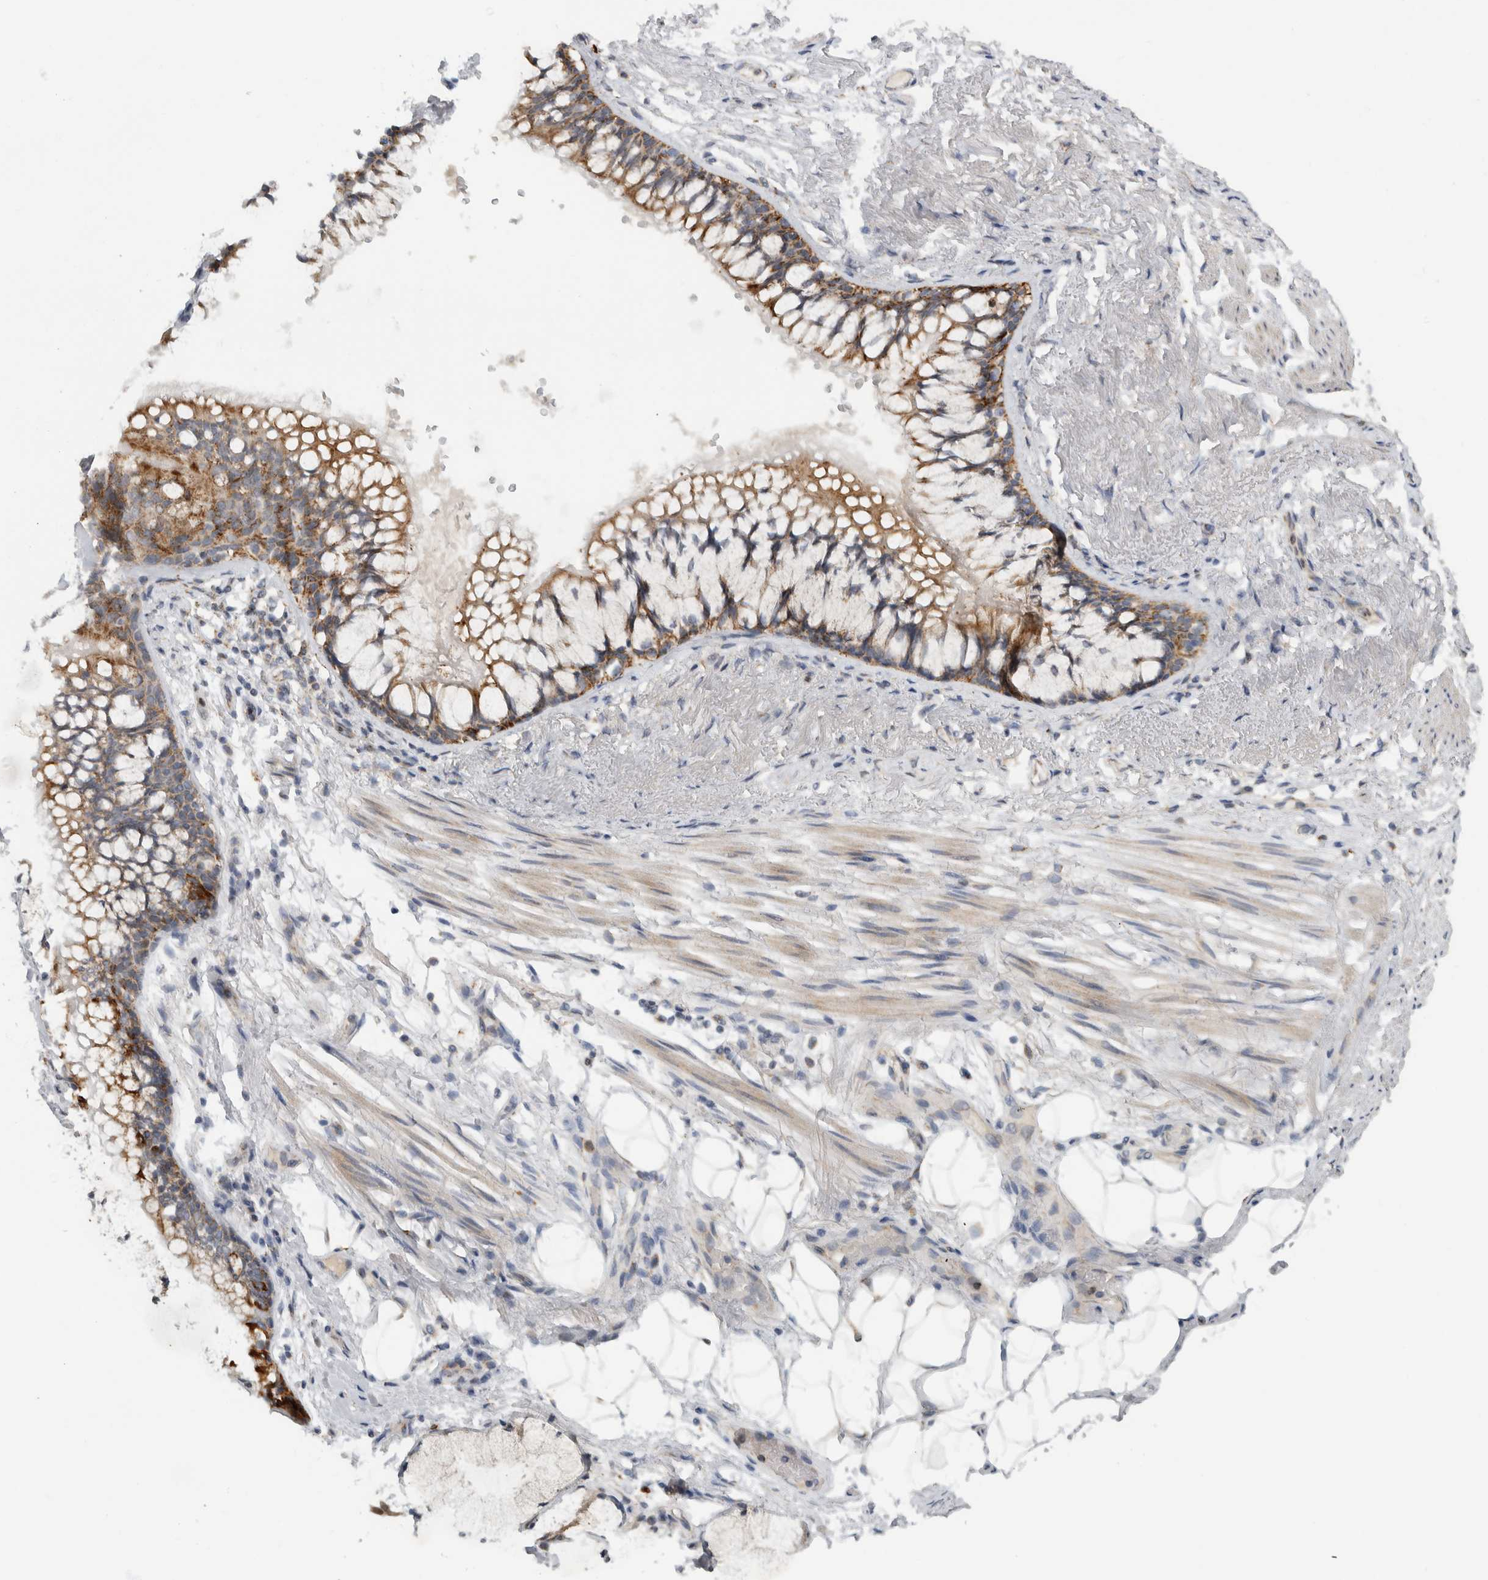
{"staining": {"intensity": "negative", "quantity": "none", "location": "none"}, "tissue": "adipose tissue", "cell_type": "Adipocytes", "image_type": "normal", "snomed": [{"axis": "morphology", "description": "Normal tissue, NOS"}, {"axis": "topography", "description": "Cartilage tissue"}, {"axis": "topography", "description": "Bronchus"}], "caption": "This is an immunohistochemistry (IHC) histopathology image of unremarkable human adipose tissue. There is no staining in adipocytes.", "gene": "RAB18", "patient": {"sex": "female", "age": 73}}